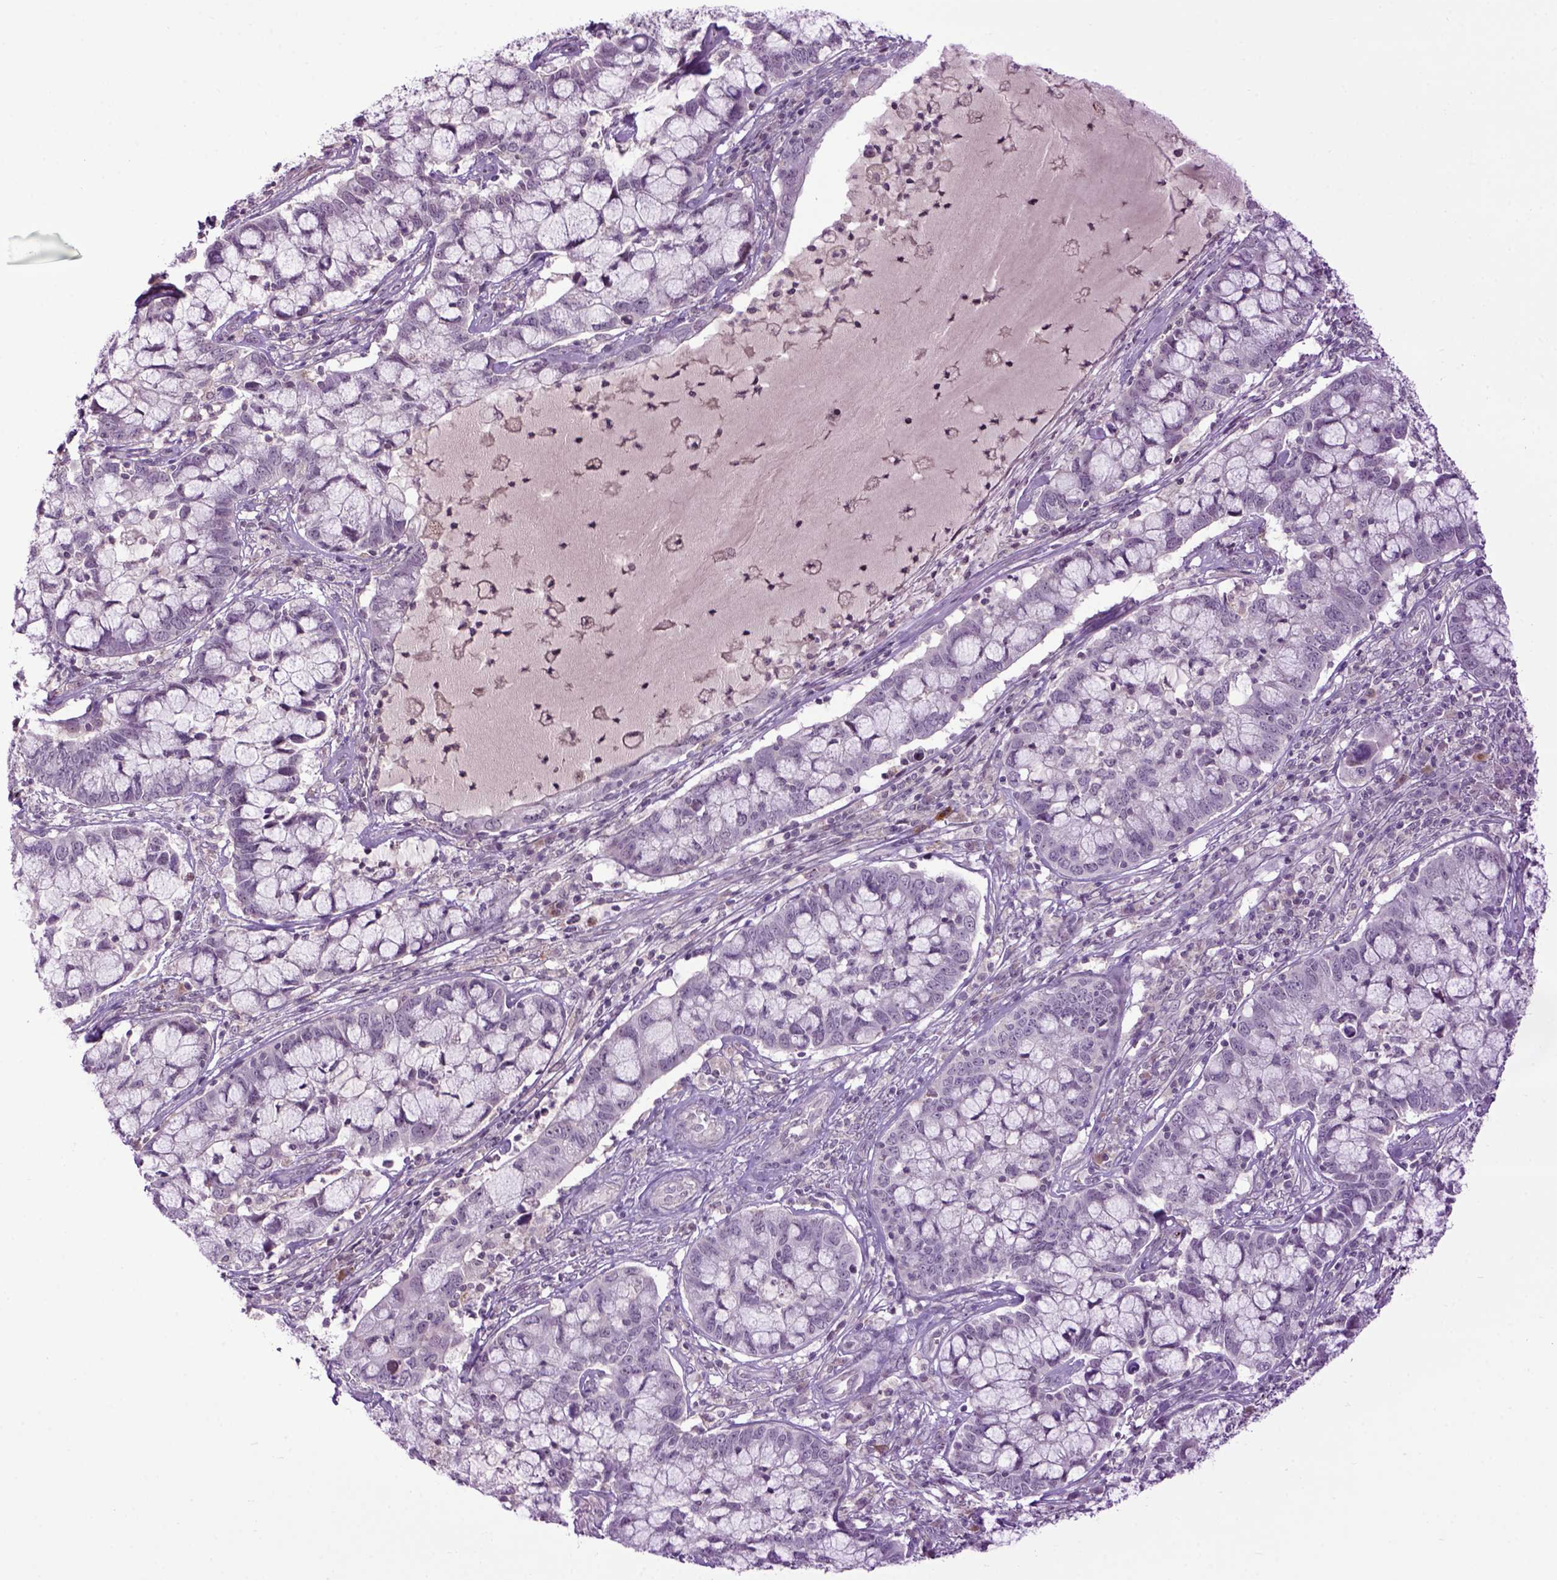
{"staining": {"intensity": "negative", "quantity": "none", "location": "none"}, "tissue": "cervical cancer", "cell_type": "Tumor cells", "image_type": "cancer", "snomed": [{"axis": "morphology", "description": "Adenocarcinoma, NOS"}, {"axis": "topography", "description": "Cervix"}], "caption": "Immunohistochemical staining of human cervical adenocarcinoma reveals no significant positivity in tumor cells.", "gene": "EMILIN3", "patient": {"sex": "female", "age": 40}}